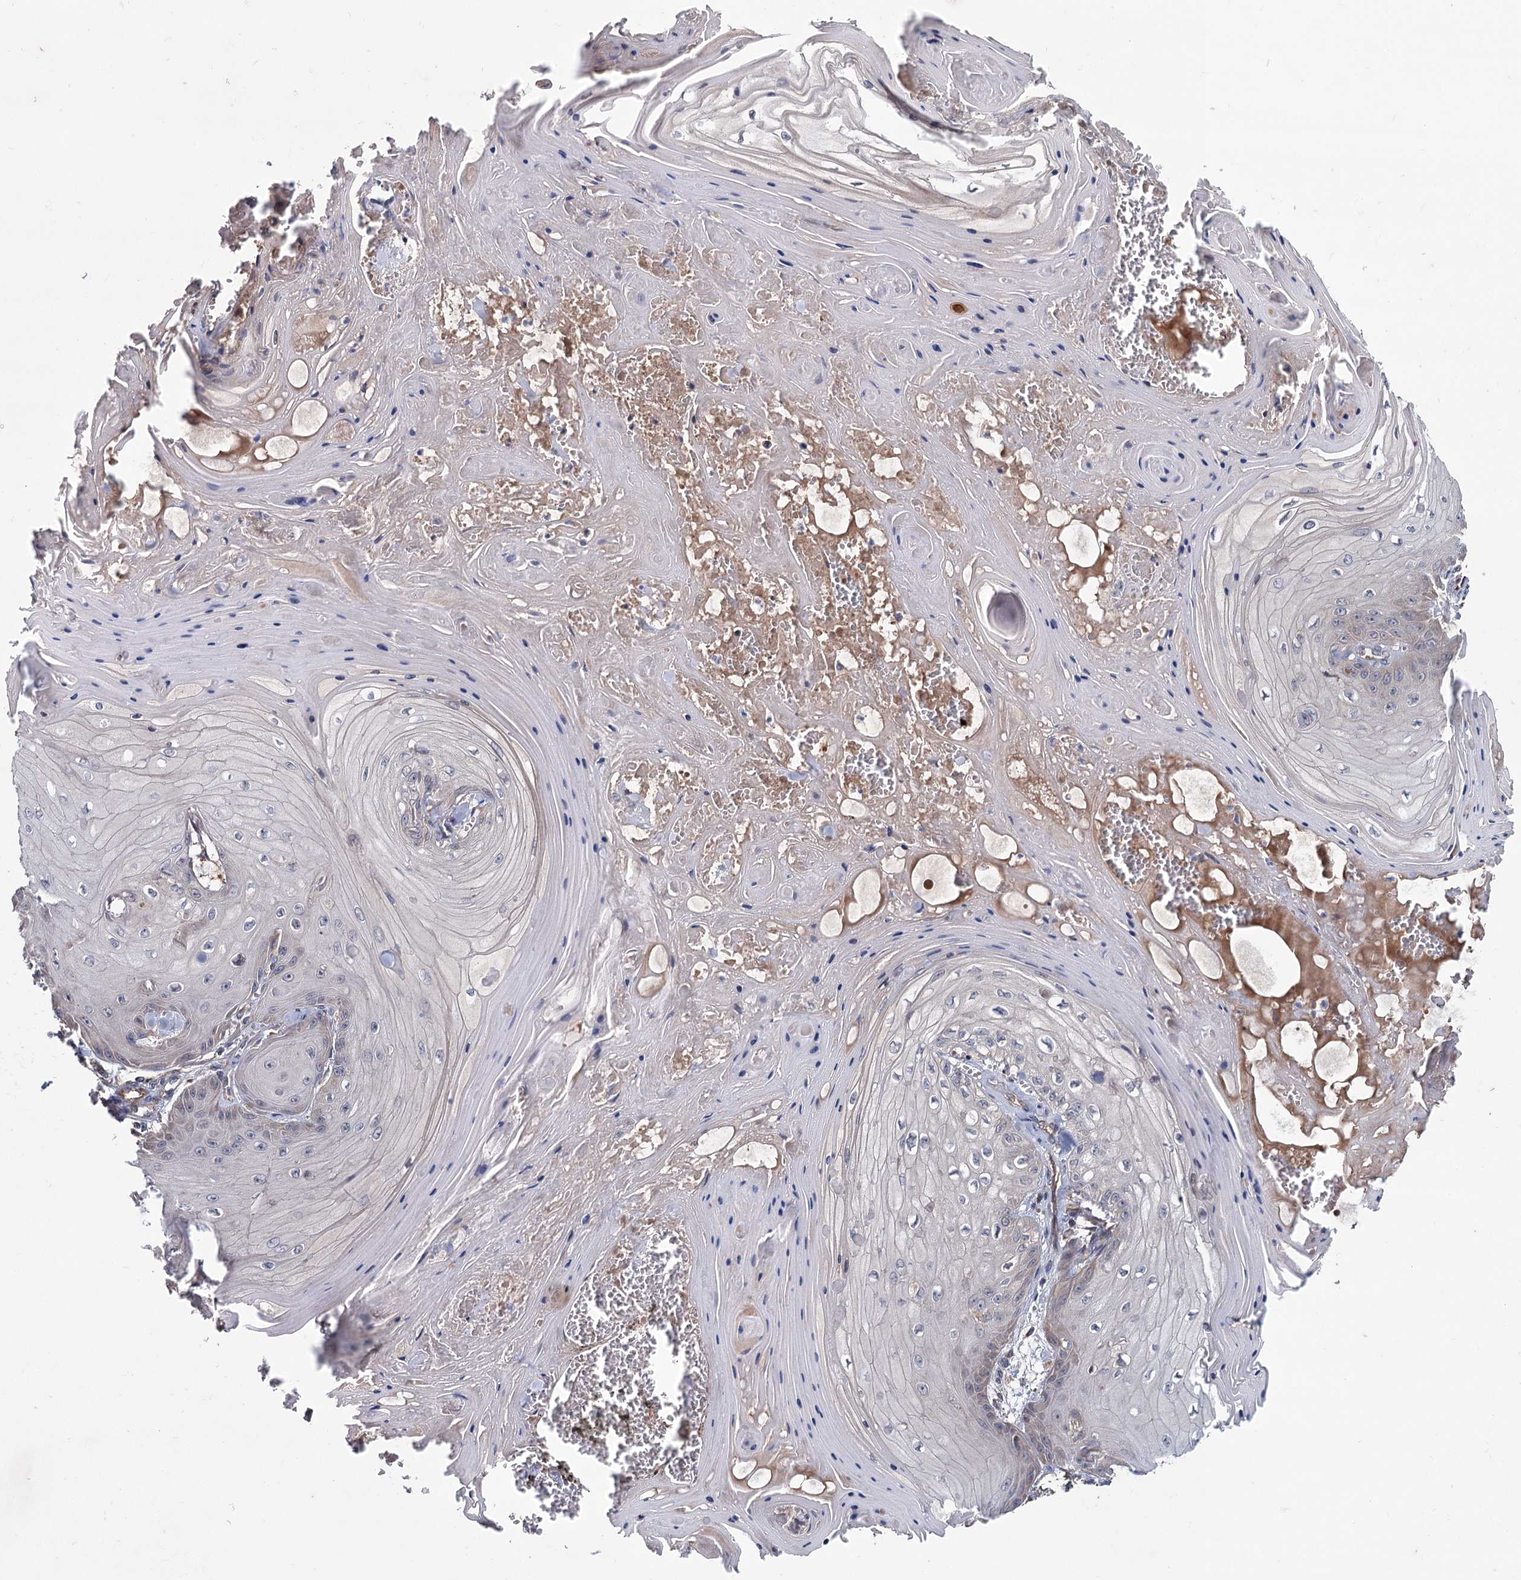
{"staining": {"intensity": "weak", "quantity": "<25%", "location": "cytoplasmic/membranous"}, "tissue": "skin cancer", "cell_type": "Tumor cells", "image_type": "cancer", "snomed": [{"axis": "morphology", "description": "Squamous cell carcinoma, NOS"}, {"axis": "topography", "description": "Skin"}], "caption": "The micrograph displays no significant staining in tumor cells of skin cancer.", "gene": "MTRR", "patient": {"sex": "male", "age": 74}}